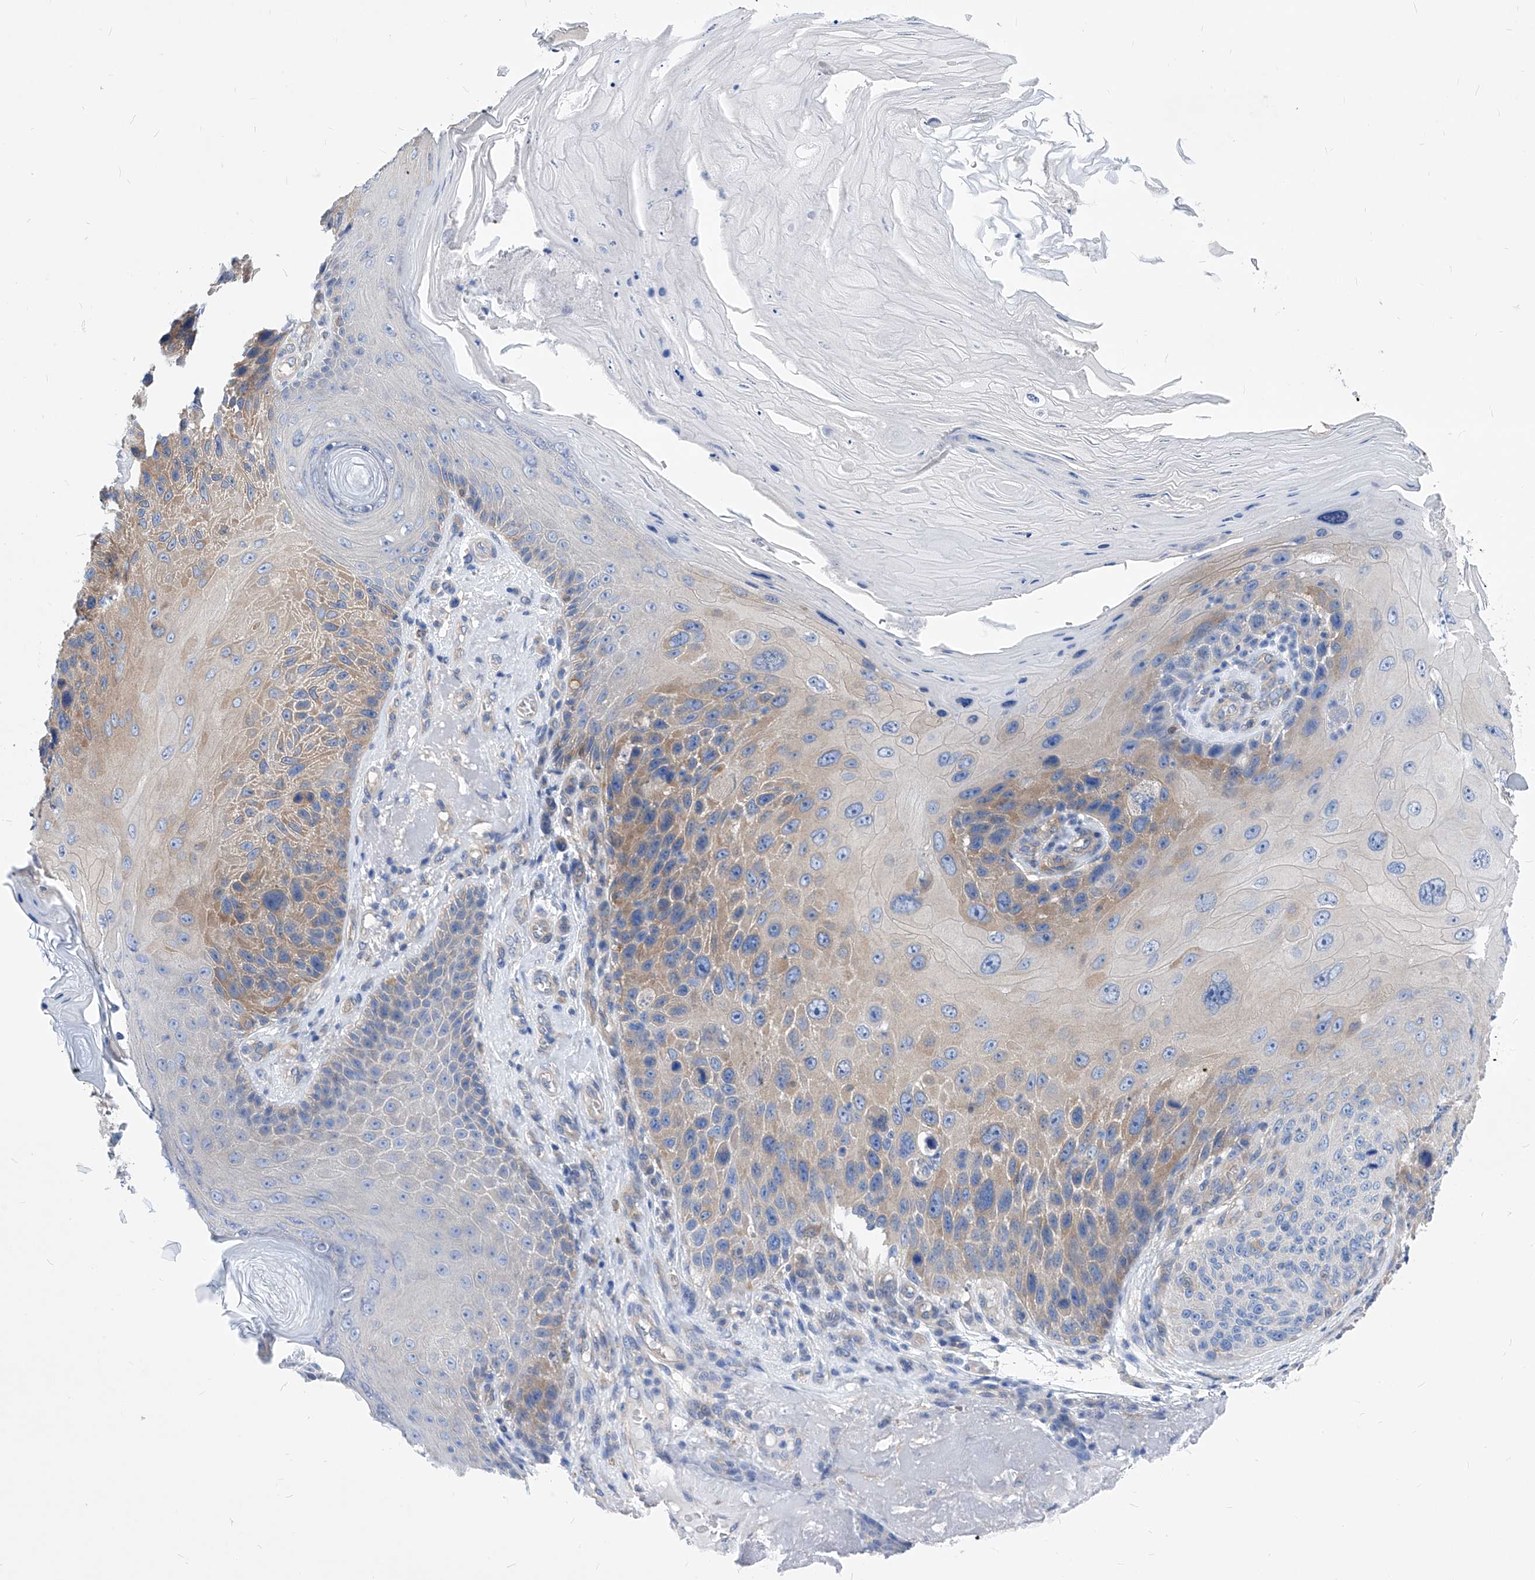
{"staining": {"intensity": "moderate", "quantity": "<25%", "location": "cytoplasmic/membranous"}, "tissue": "skin cancer", "cell_type": "Tumor cells", "image_type": "cancer", "snomed": [{"axis": "morphology", "description": "Squamous cell carcinoma, NOS"}, {"axis": "topography", "description": "Skin"}], "caption": "Immunohistochemistry (IHC) photomicrograph of skin cancer (squamous cell carcinoma) stained for a protein (brown), which demonstrates low levels of moderate cytoplasmic/membranous staining in approximately <25% of tumor cells.", "gene": "XPNPEP1", "patient": {"sex": "female", "age": 88}}